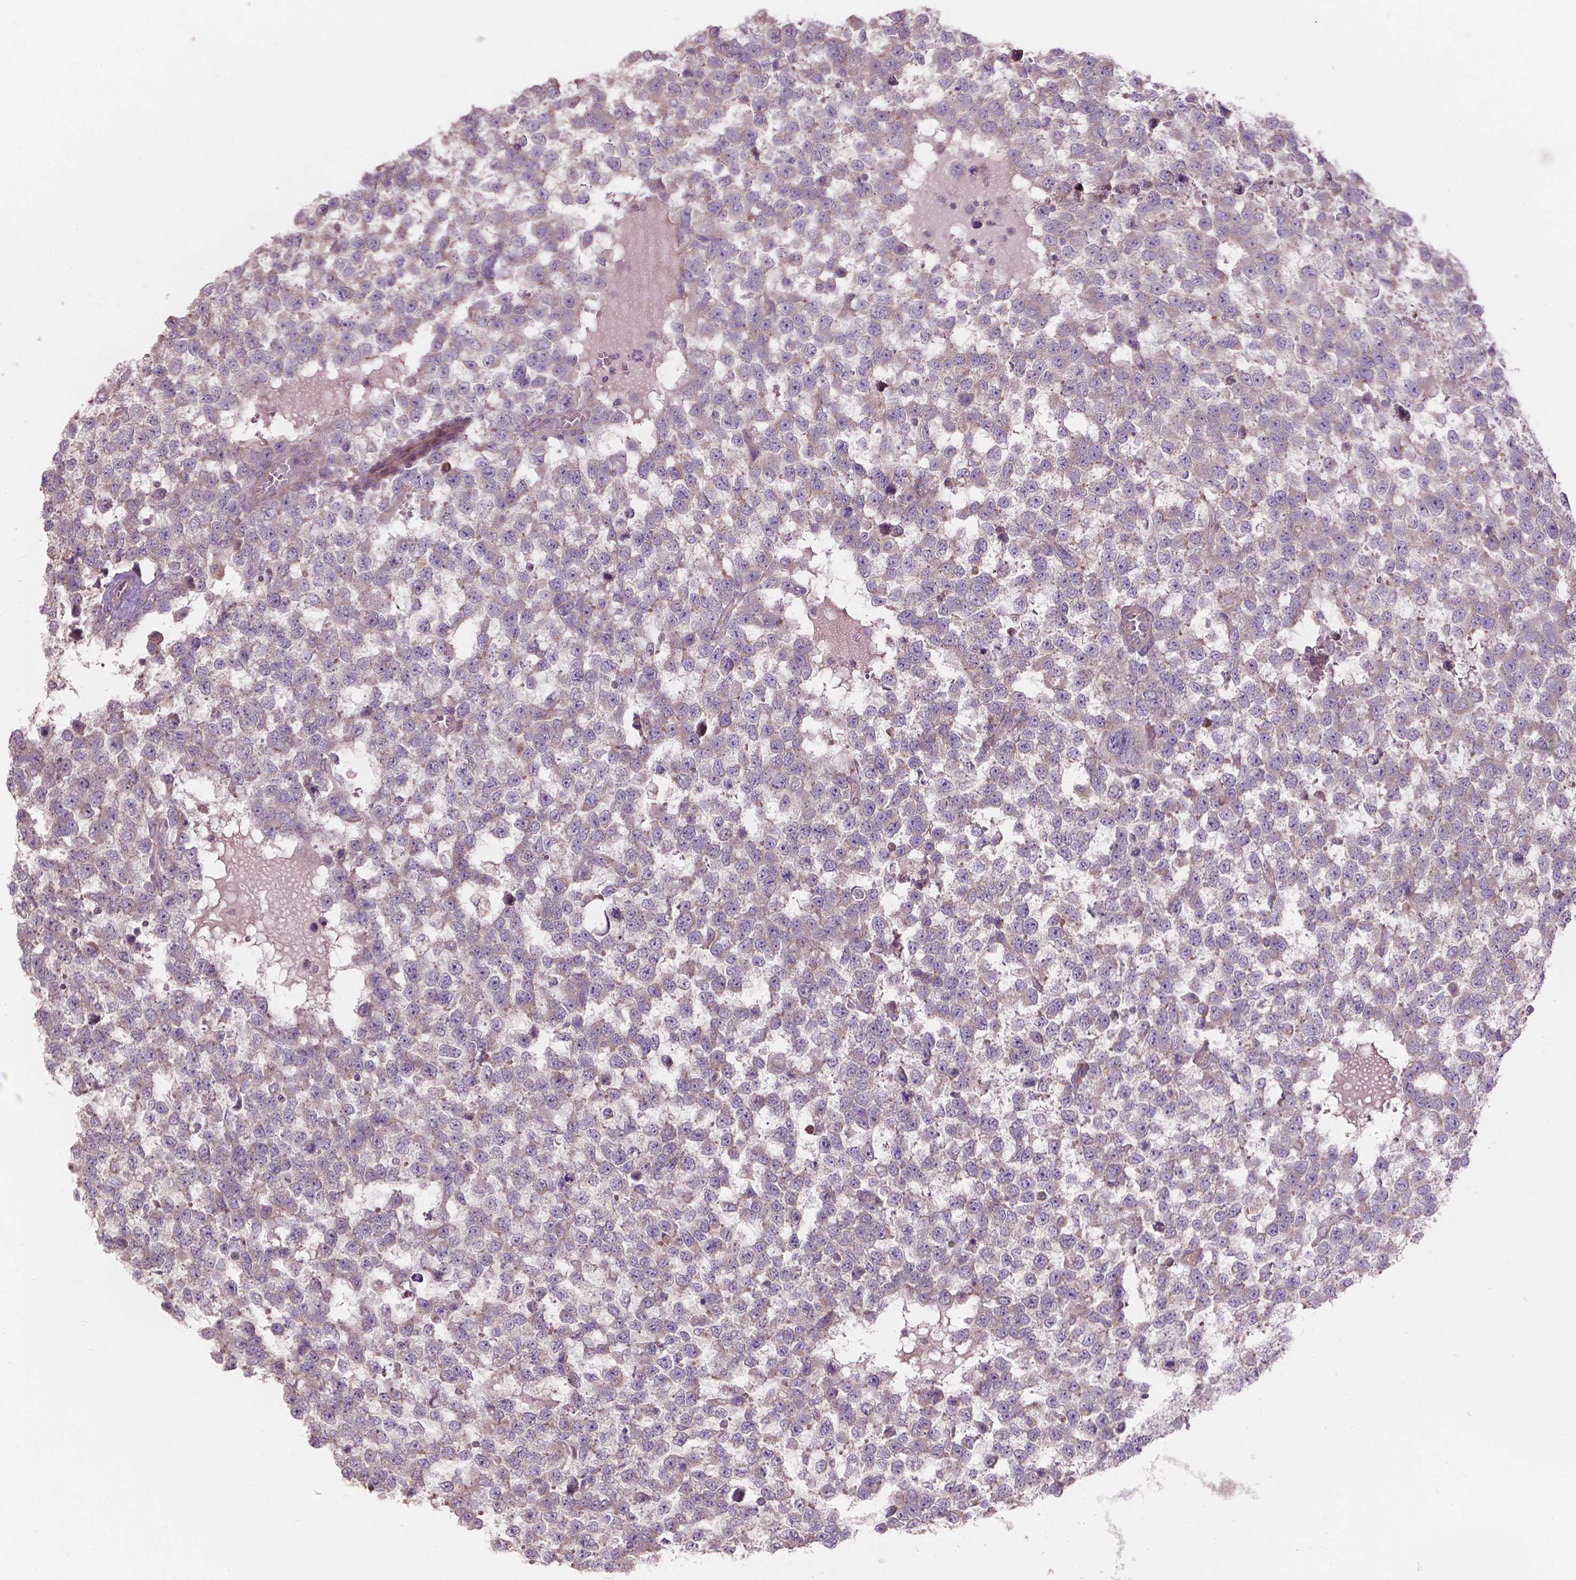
{"staining": {"intensity": "weak", "quantity": "<25%", "location": "cytoplasmic/membranous"}, "tissue": "testis cancer", "cell_type": "Tumor cells", "image_type": "cancer", "snomed": [{"axis": "morphology", "description": "Normal tissue, NOS"}, {"axis": "morphology", "description": "Seminoma, NOS"}, {"axis": "topography", "description": "Testis"}, {"axis": "topography", "description": "Epididymis"}], "caption": "This photomicrograph is of testis seminoma stained with immunohistochemistry (IHC) to label a protein in brown with the nuclei are counter-stained blue. There is no expression in tumor cells. (Brightfield microscopy of DAB immunohistochemistry at high magnification).", "gene": "NDUFA10", "patient": {"sex": "male", "age": 34}}